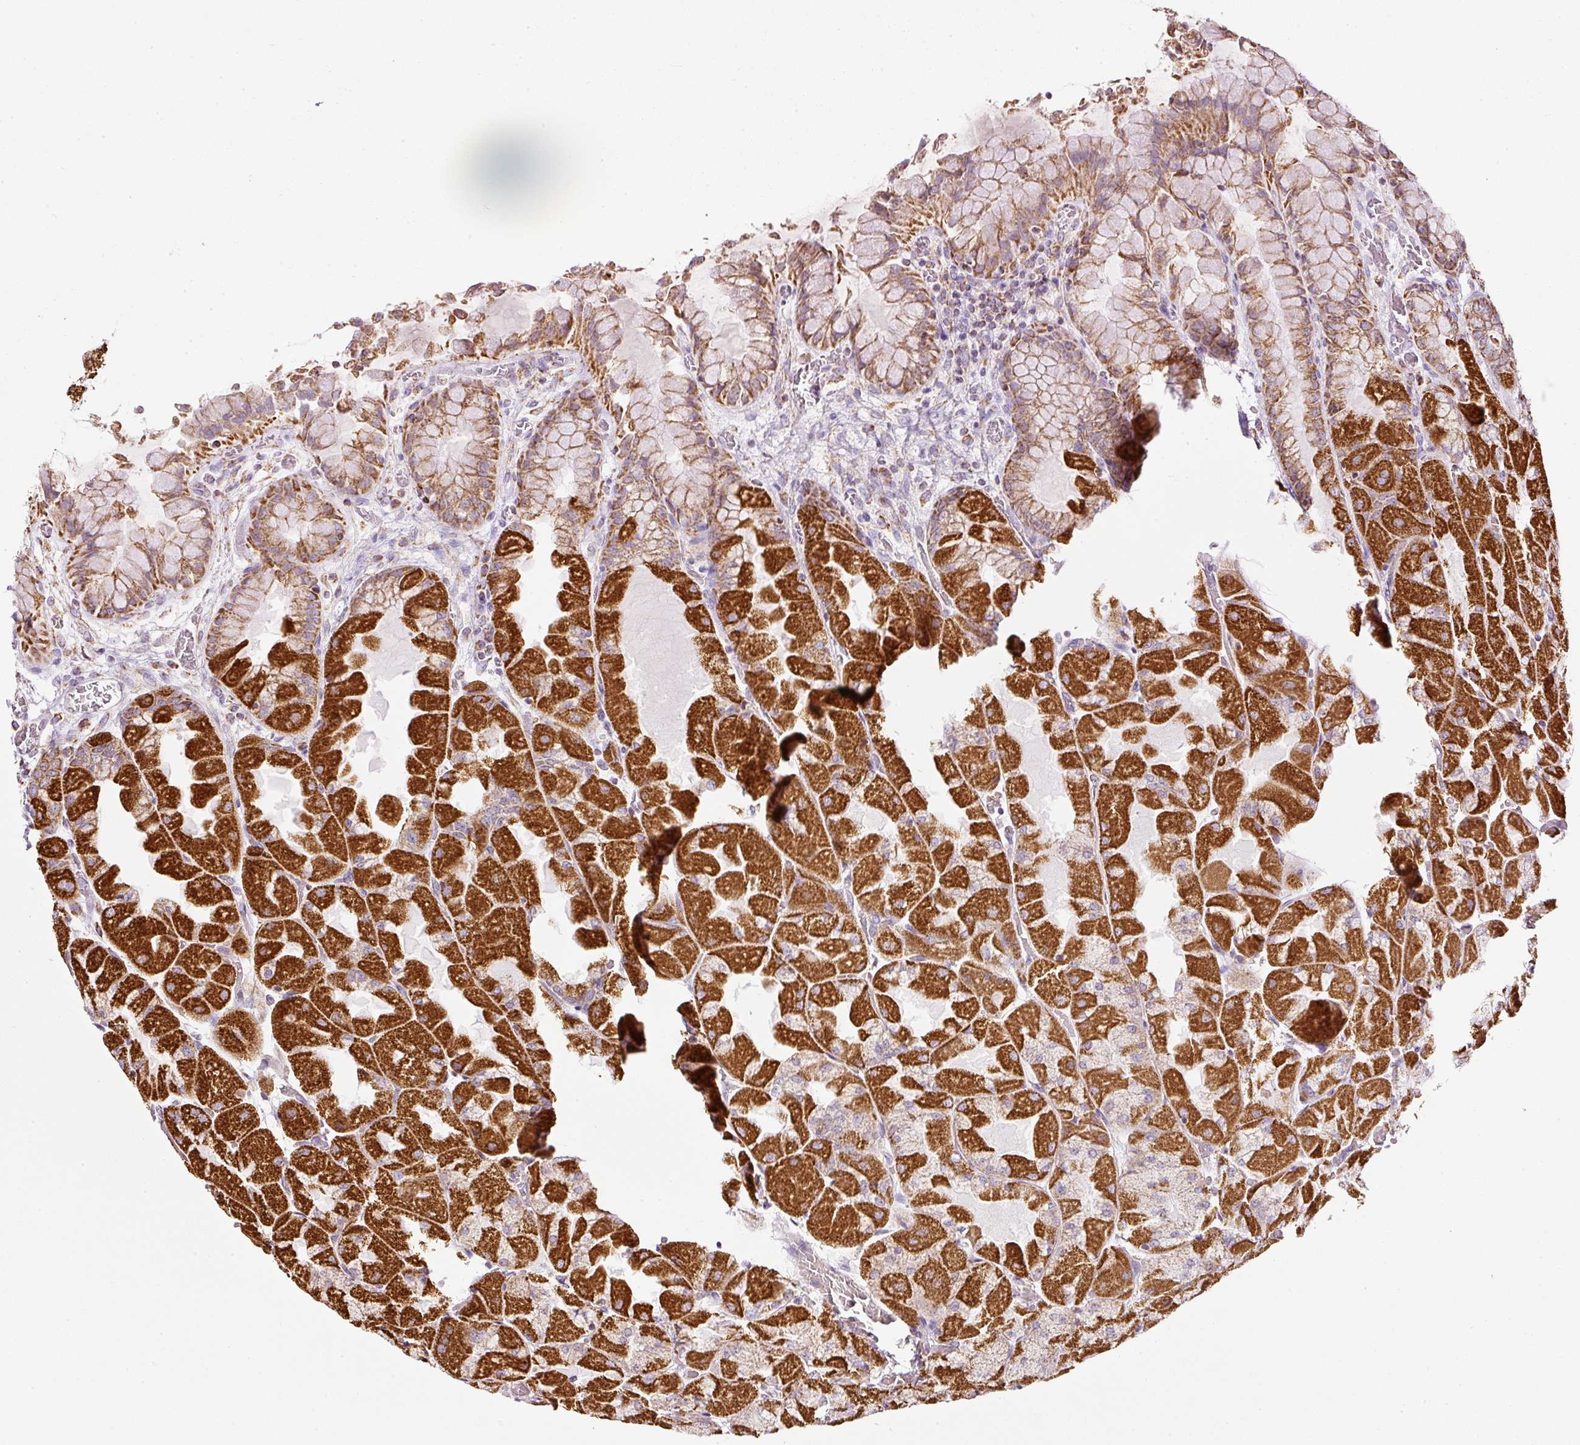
{"staining": {"intensity": "strong", "quantity": "25%-75%", "location": "cytoplasmic/membranous"}, "tissue": "stomach", "cell_type": "Glandular cells", "image_type": "normal", "snomed": [{"axis": "morphology", "description": "Normal tissue, NOS"}, {"axis": "topography", "description": "Stomach"}], "caption": "Benign stomach was stained to show a protein in brown. There is high levels of strong cytoplasmic/membranous positivity in approximately 25%-75% of glandular cells. (IHC, brightfield microscopy, high magnification).", "gene": "SDHA", "patient": {"sex": "female", "age": 61}}